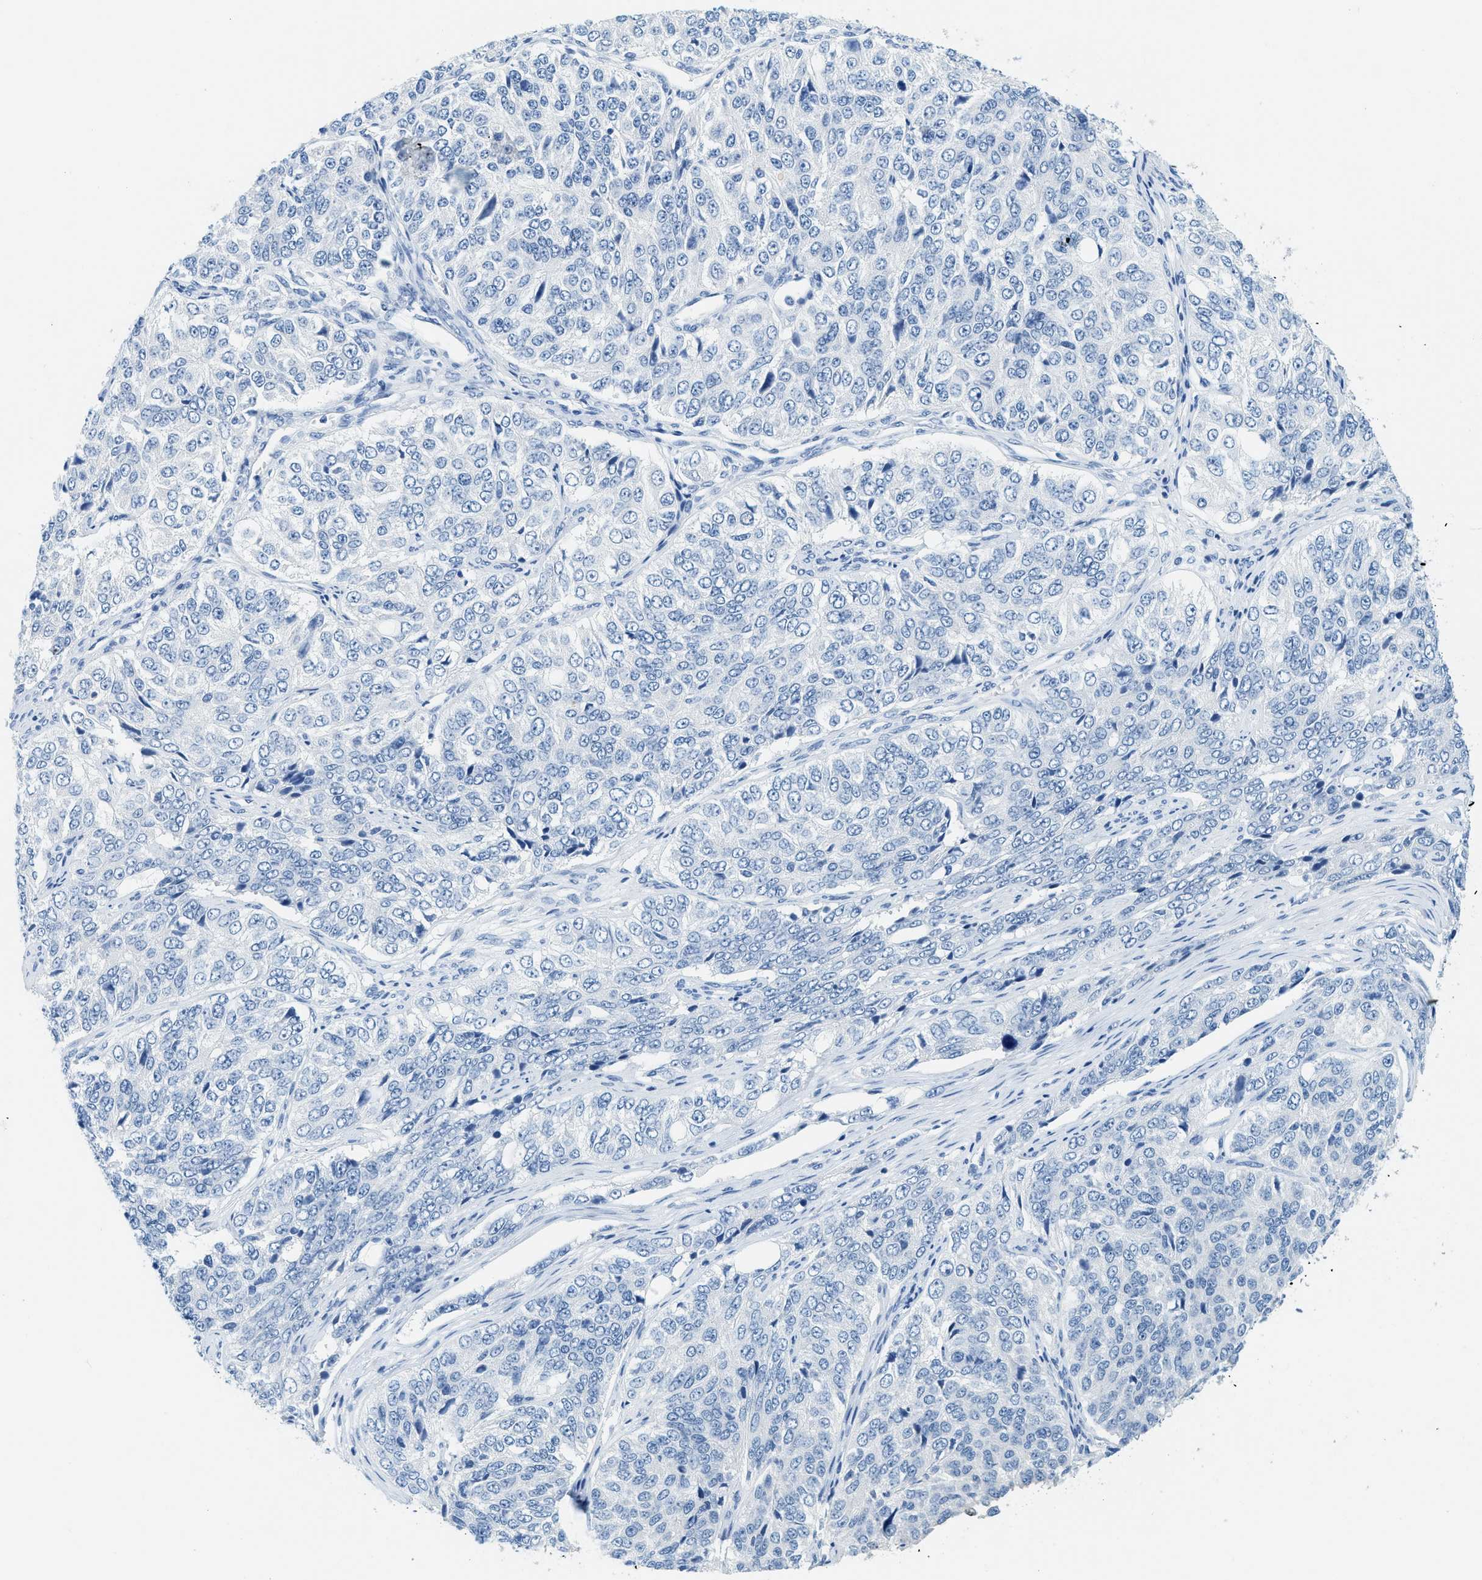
{"staining": {"intensity": "negative", "quantity": "none", "location": "none"}, "tissue": "ovarian cancer", "cell_type": "Tumor cells", "image_type": "cancer", "snomed": [{"axis": "morphology", "description": "Carcinoma, endometroid"}, {"axis": "topography", "description": "Ovary"}], "caption": "This is an immunohistochemistry image of ovarian endometroid carcinoma. There is no positivity in tumor cells.", "gene": "TPSAB1", "patient": {"sex": "female", "age": 51}}